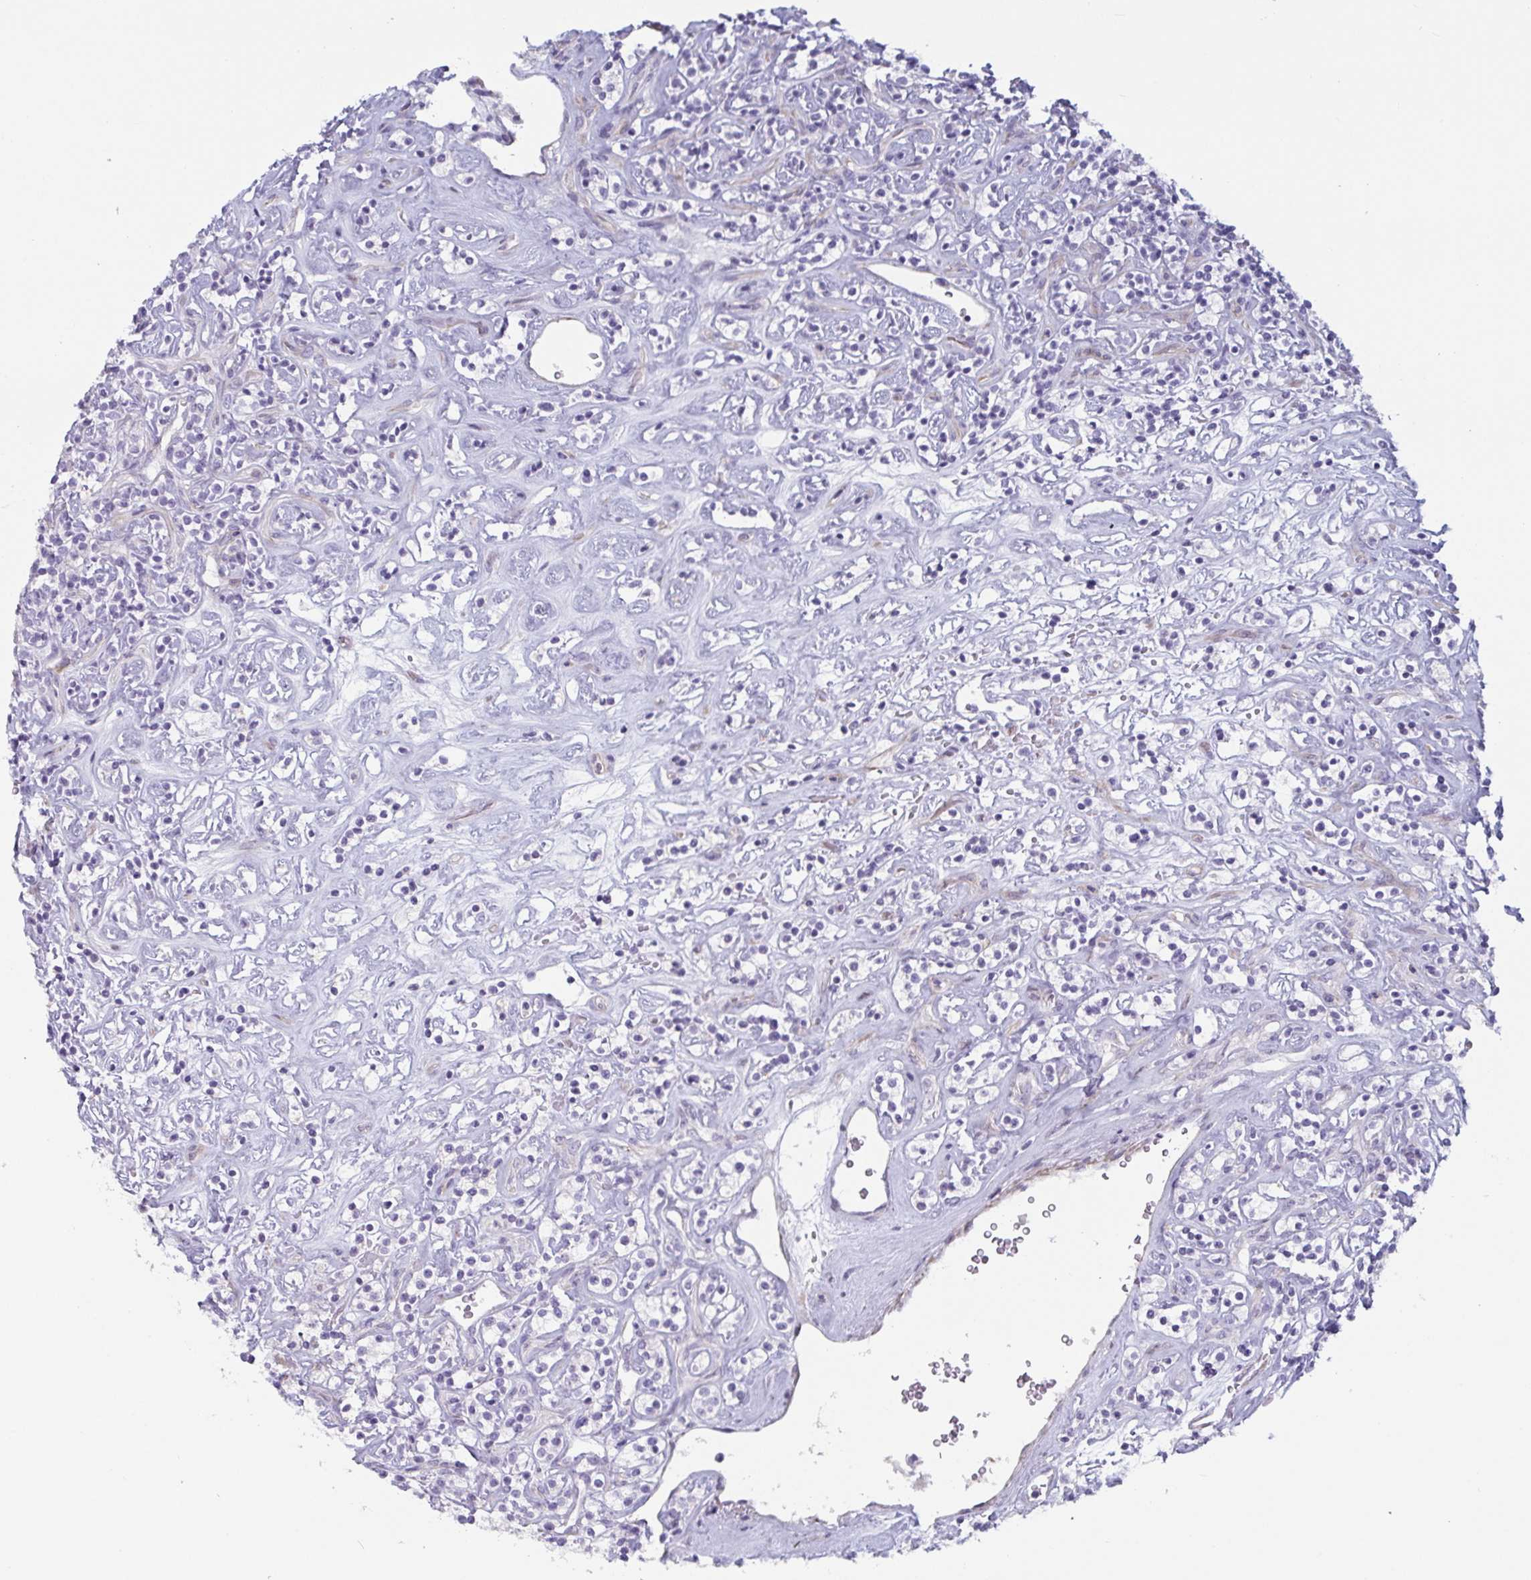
{"staining": {"intensity": "negative", "quantity": "none", "location": "none"}, "tissue": "renal cancer", "cell_type": "Tumor cells", "image_type": "cancer", "snomed": [{"axis": "morphology", "description": "Adenocarcinoma, NOS"}, {"axis": "topography", "description": "Kidney"}], "caption": "Immunohistochemistry histopathology image of neoplastic tissue: adenocarcinoma (renal) stained with DAB shows no significant protein expression in tumor cells.", "gene": "OR5P3", "patient": {"sex": "male", "age": 77}}